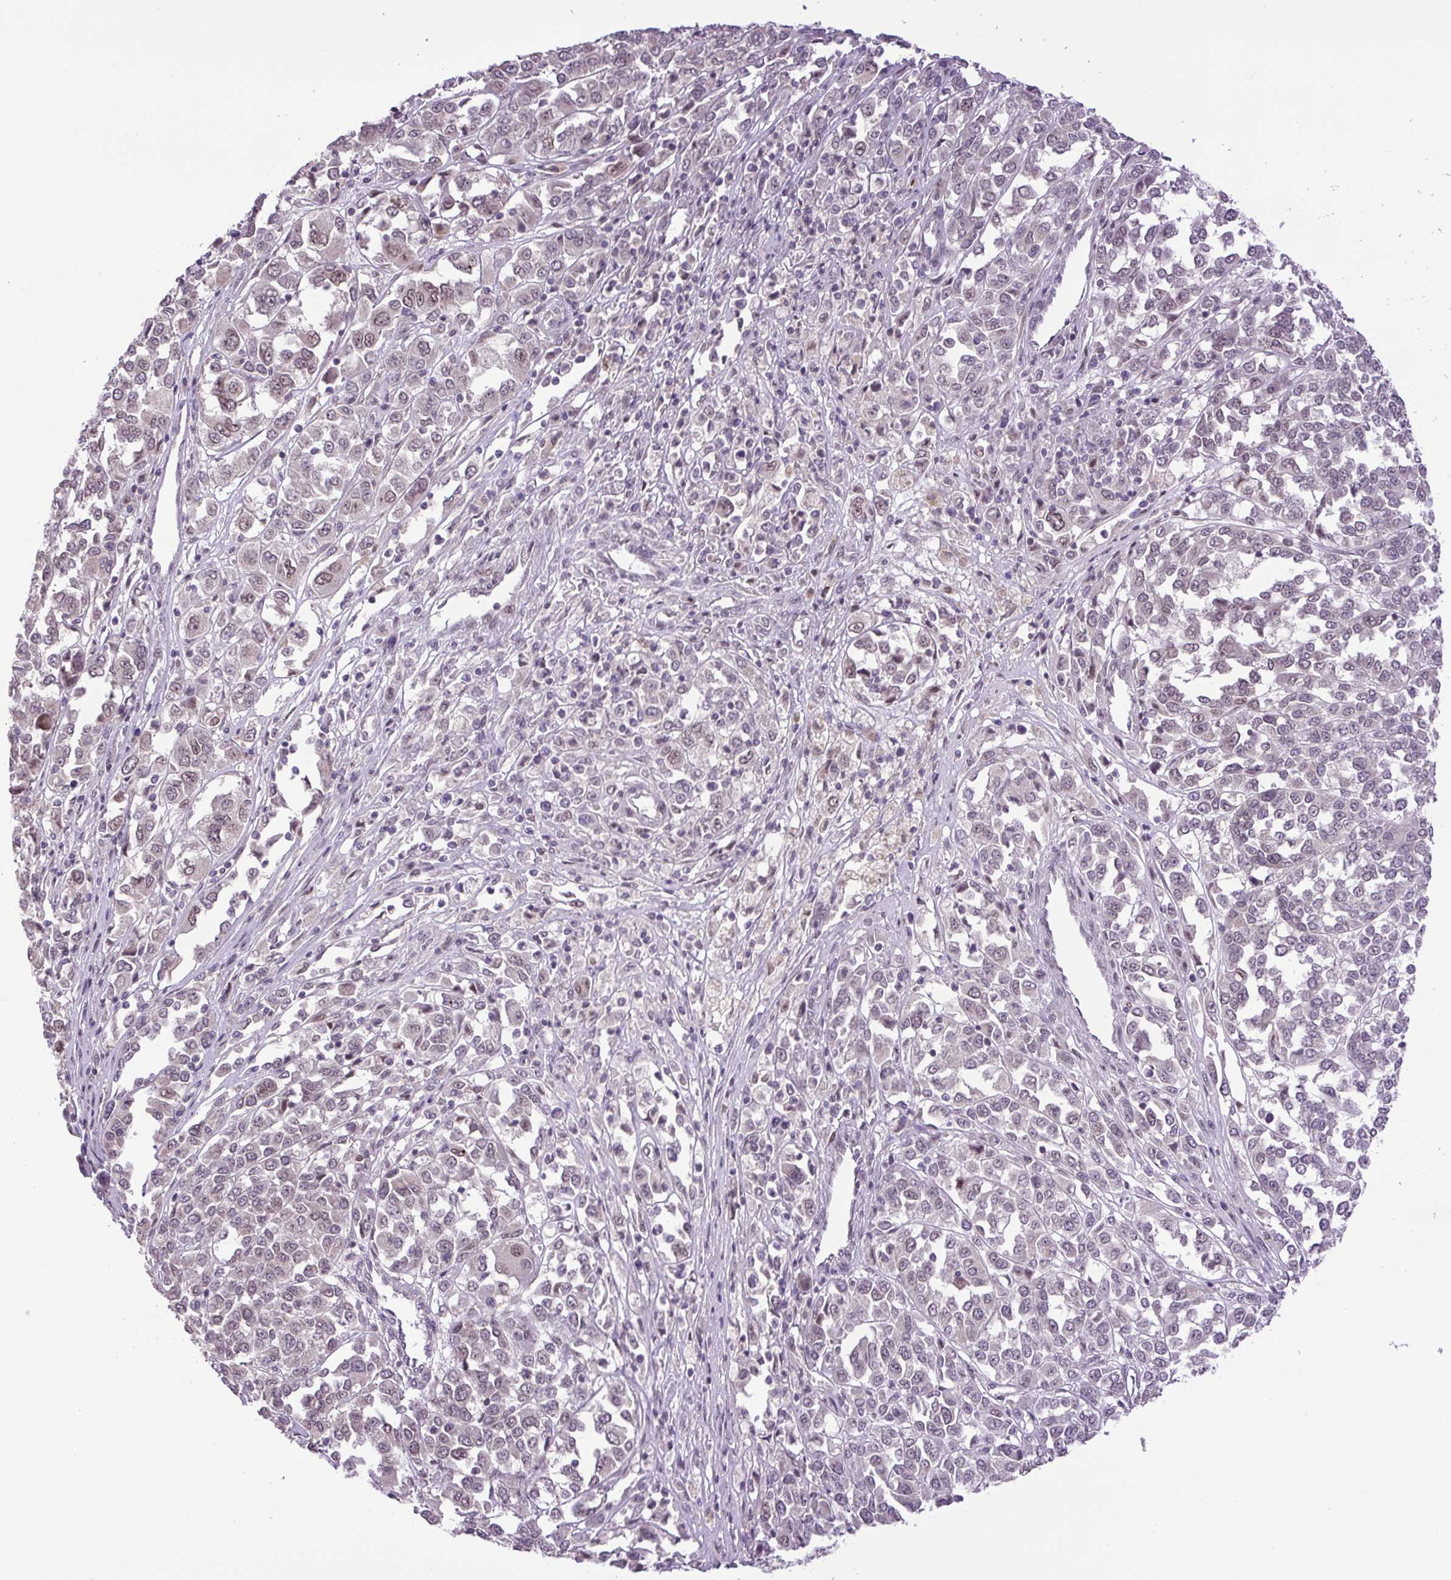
{"staining": {"intensity": "weak", "quantity": "<25%", "location": "nuclear"}, "tissue": "melanoma", "cell_type": "Tumor cells", "image_type": "cancer", "snomed": [{"axis": "morphology", "description": "Malignant melanoma, Metastatic site"}, {"axis": "topography", "description": "Lymph node"}], "caption": "Immunohistochemistry (IHC) histopathology image of neoplastic tissue: human malignant melanoma (metastatic site) stained with DAB reveals no significant protein expression in tumor cells.", "gene": "KPNA1", "patient": {"sex": "male", "age": 44}}